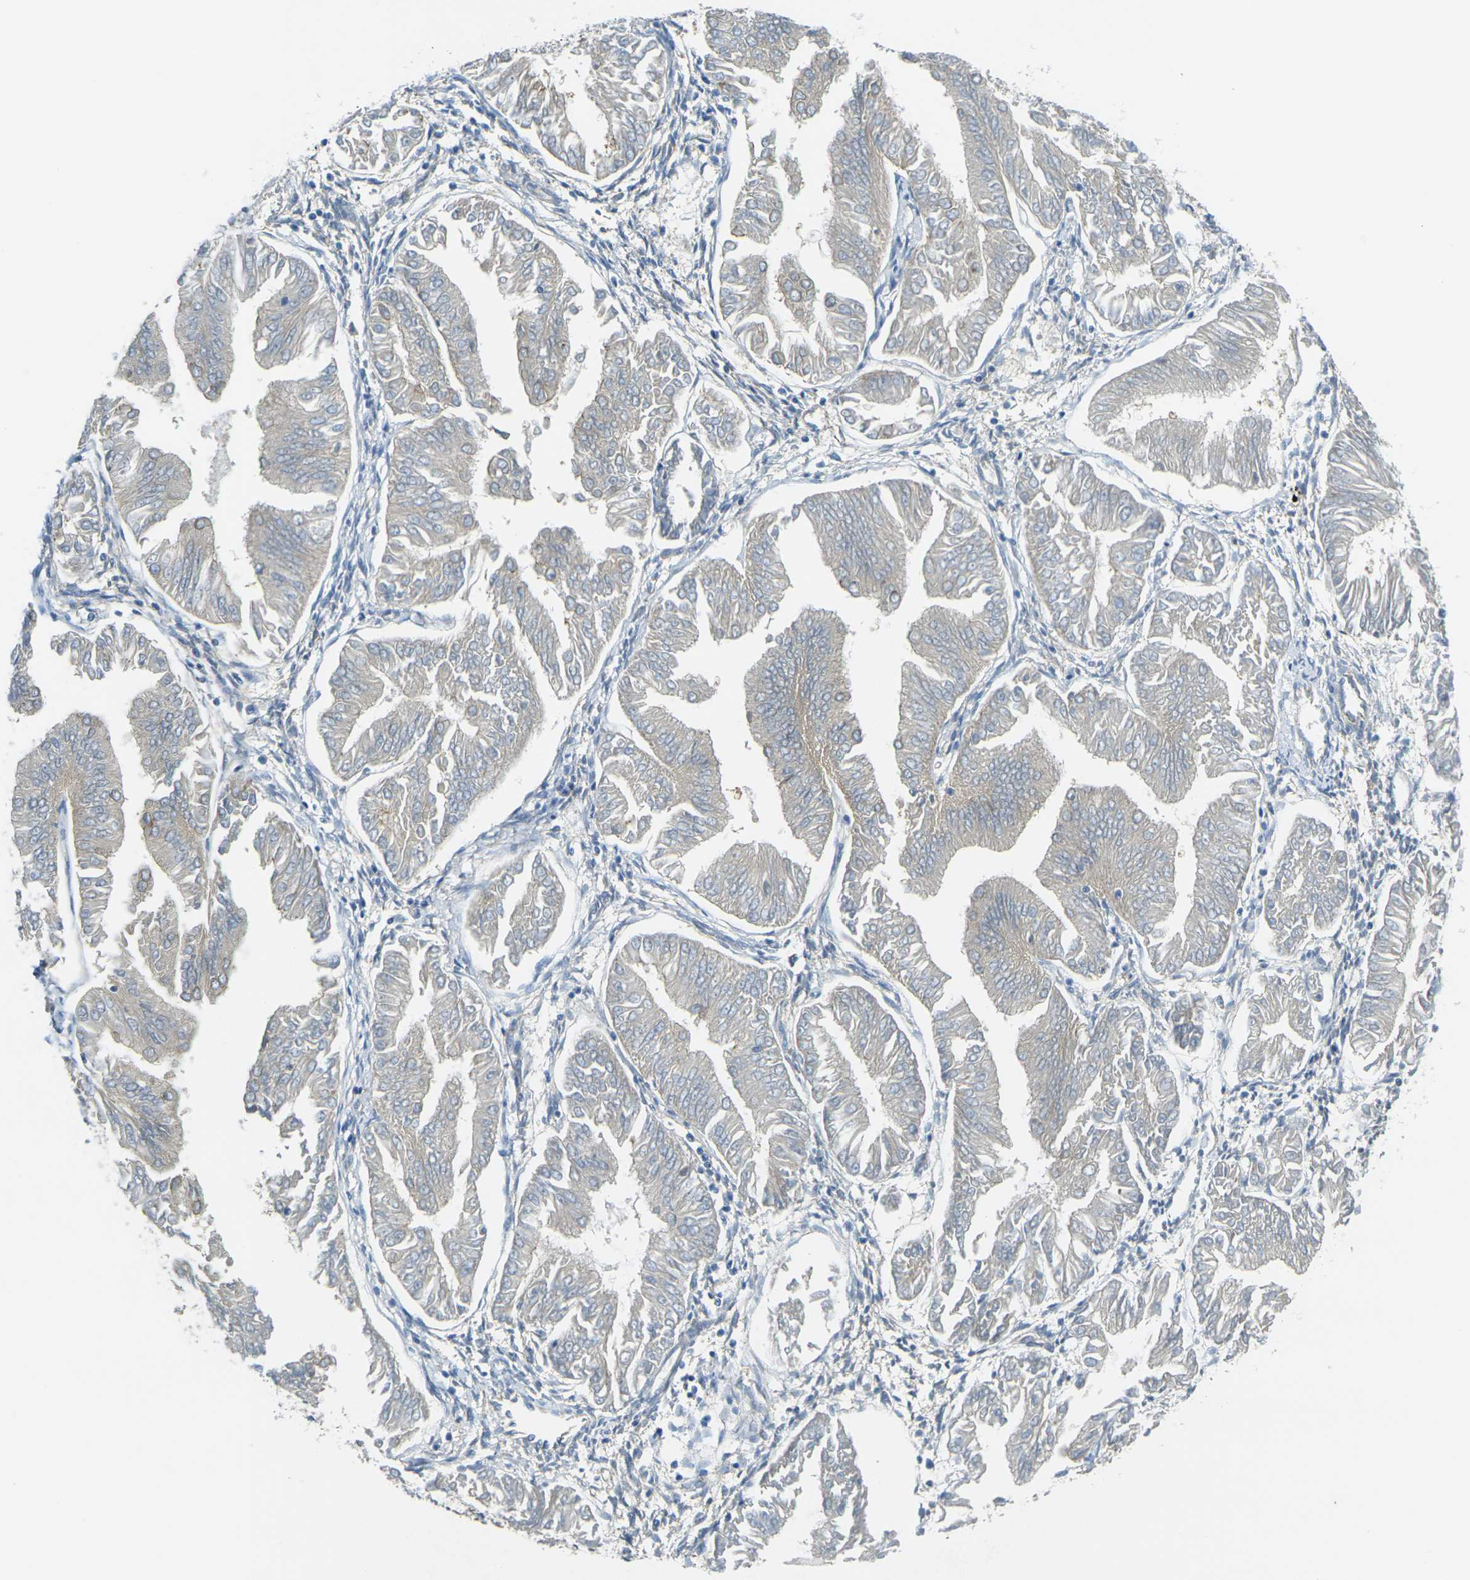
{"staining": {"intensity": "negative", "quantity": "none", "location": "none"}, "tissue": "endometrial cancer", "cell_type": "Tumor cells", "image_type": "cancer", "snomed": [{"axis": "morphology", "description": "Adenocarcinoma, NOS"}, {"axis": "topography", "description": "Endometrium"}], "caption": "IHC of human endometrial cancer (adenocarcinoma) exhibits no staining in tumor cells.", "gene": "RHBDD1", "patient": {"sex": "female", "age": 53}}